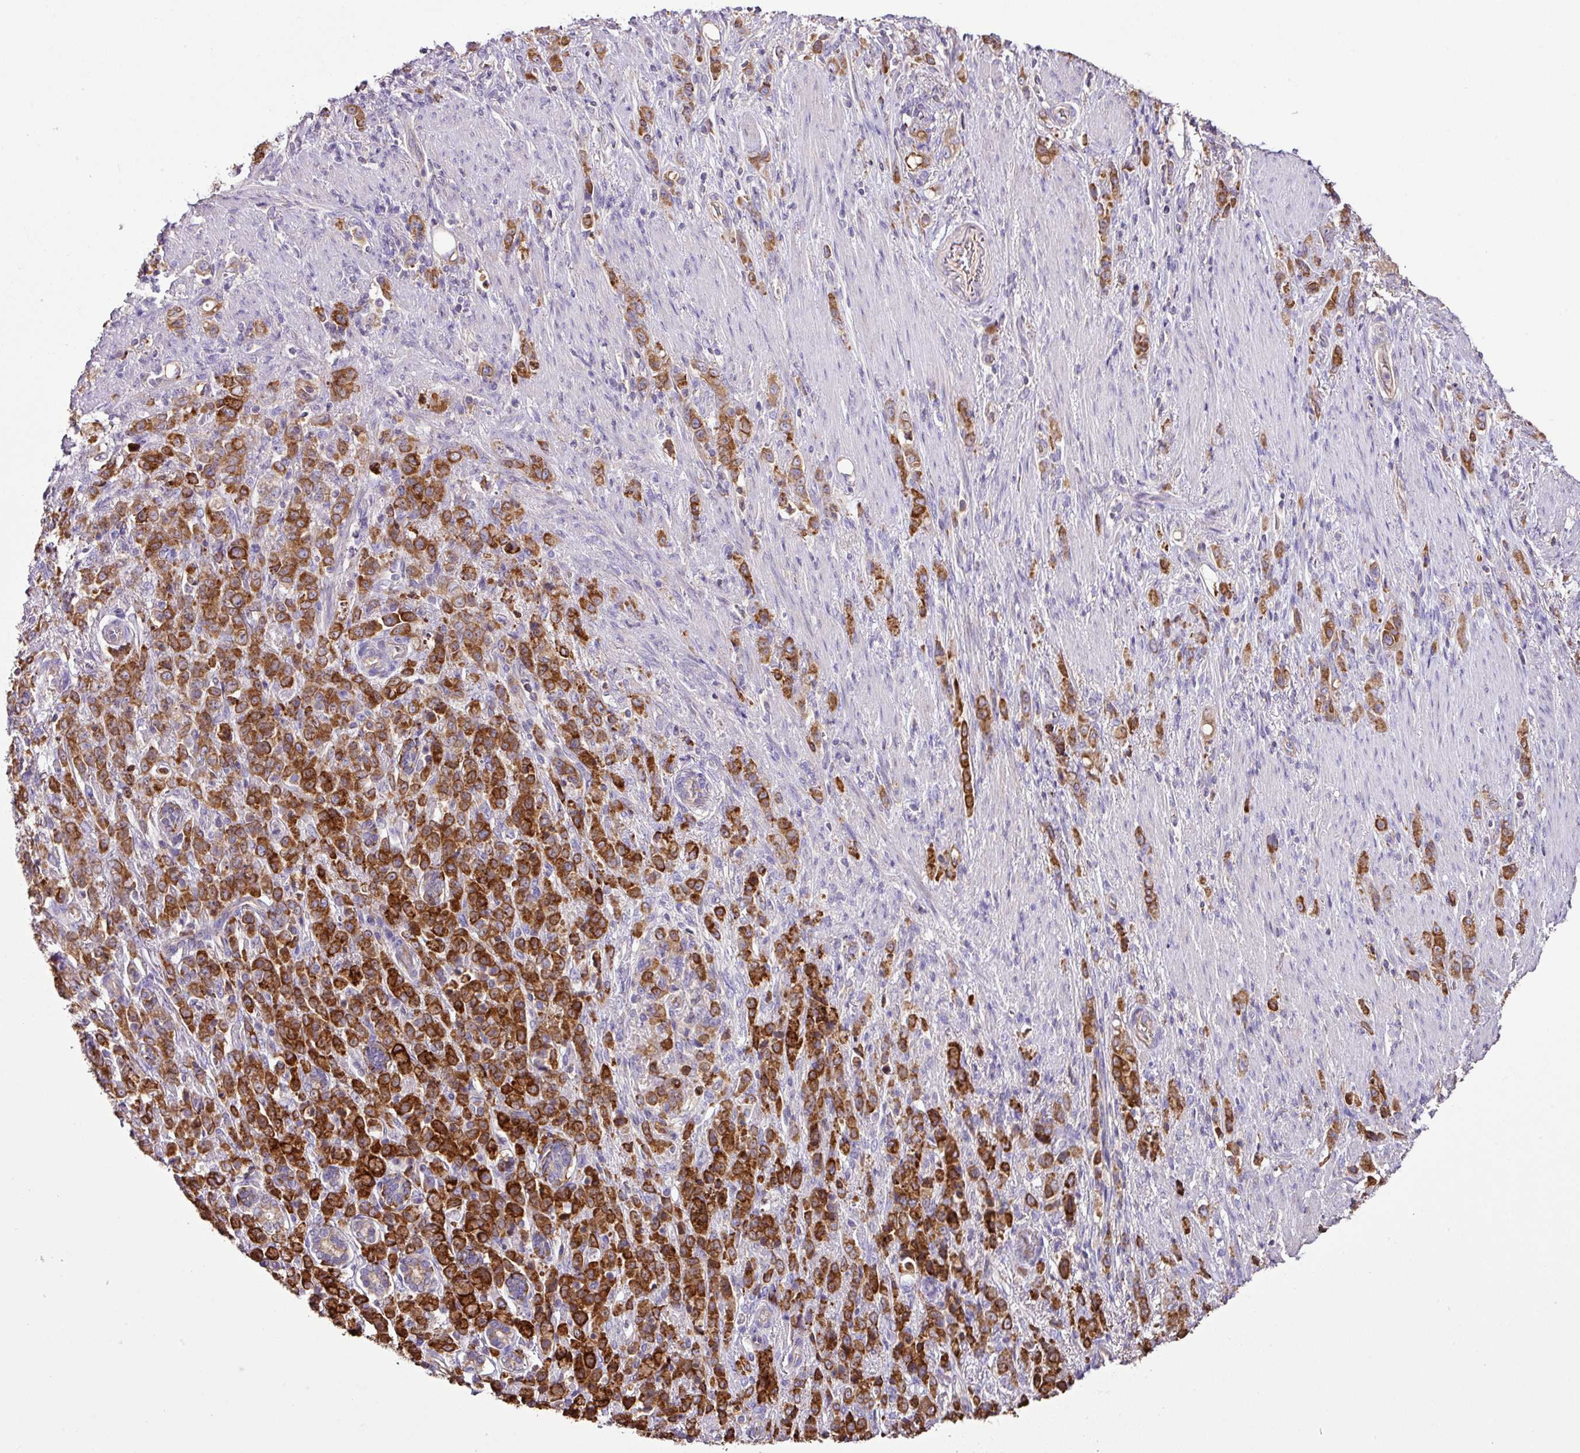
{"staining": {"intensity": "strong", "quantity": ">75%", "location": "cytoplasmic/membranous"}, "tissue": "stomach cancer", "cell_type": "Tumor cells", "image_type": "cancer", "snomed": [{"axis": "morphology", "description": "Adenocarcinoma, NOS"}, {"axis": "topography", "description": "Stomach"}], "caption": "High-magnification brightfield microscopy of stomach cancer (adenocarcinoma) stained with DAB (brown) and counterstained with hematoxylin (blue). tumor cells exhibit strong cytoplasmic/membranous staining is identified in about>75% of cells.", "gene": "AGR3", "patient": {"sex": "female", "age": 79}}